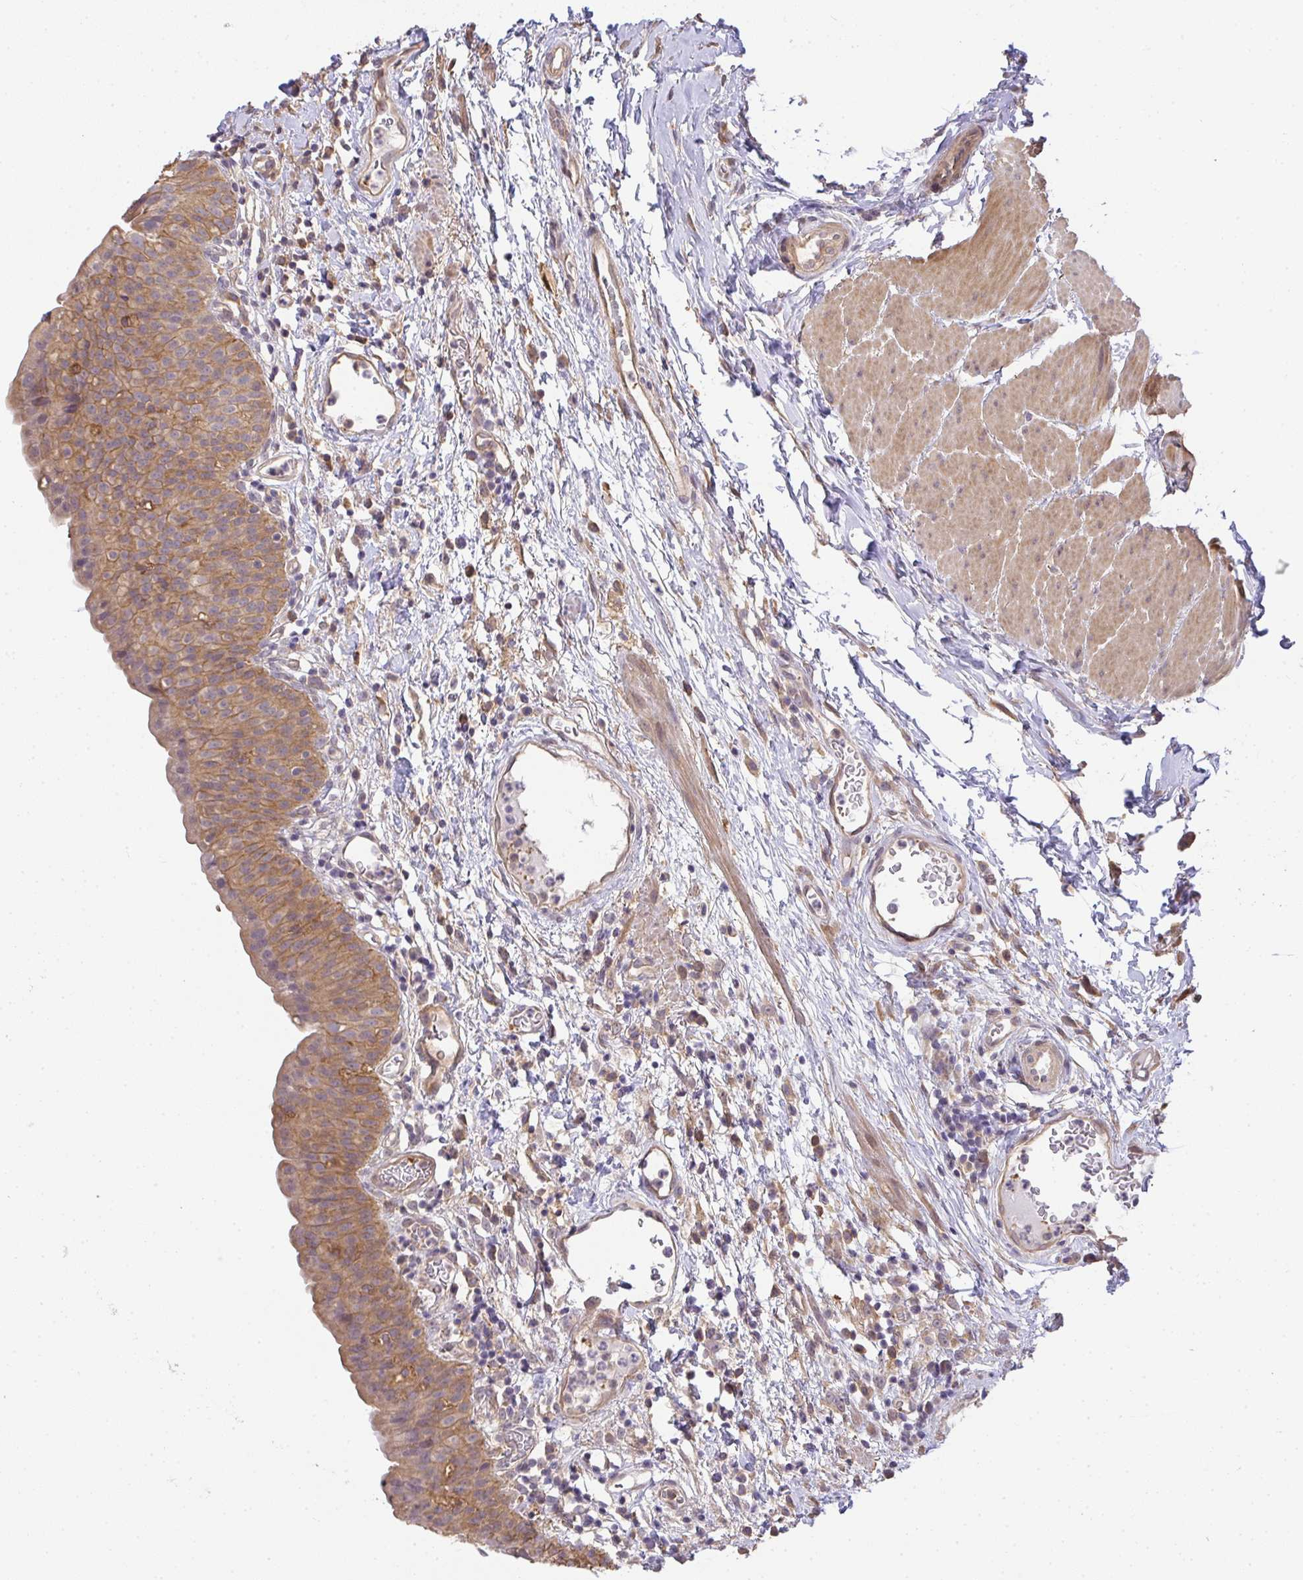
{"staining": {"intensity": "moderate", "quantity": ">75%", "location": "cytoplasmic/membranous"}, "tissue": "urinary bladder", "cell_type": "Urothelial cells", "image_type": "normal", "snomed": [{"axis": "morphology", "description": "Normal tissue, NOS"}, {"axis": "morphology", "description": "Inflammation, NOS"}, {"axis": "topography", "description": "Urinary bladder"}], "caption": "Immunohistochemistry (DAB) staining of unremarkable urinary bladder demonstrates moderate cytoplasmic/membranous protein expression in approximately >75% of urothelial cells.", "gene": "EEF1AKMT1", "patient": {"sex": "male", "age": 57}}